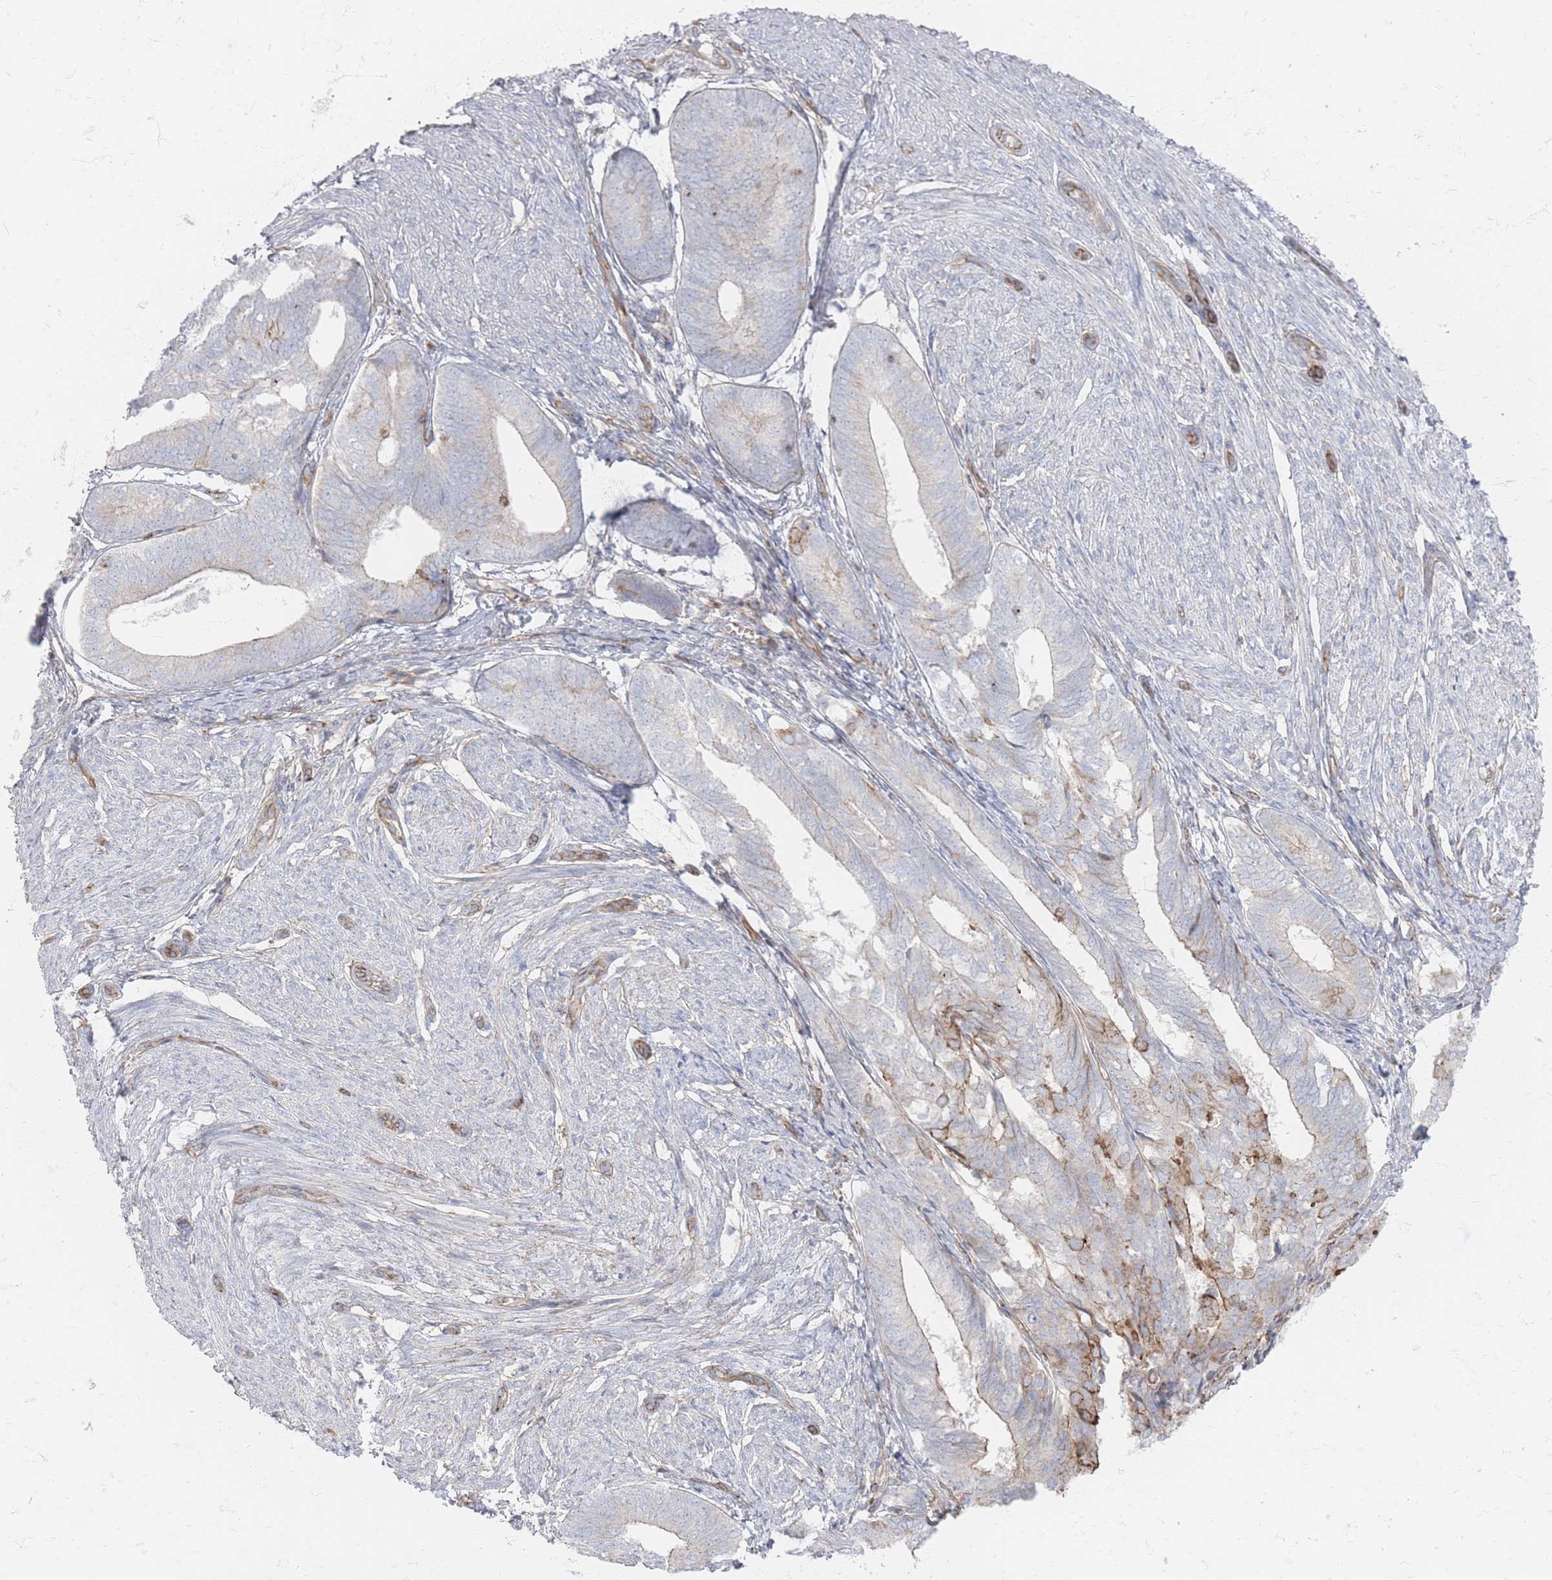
{"staining": {"intensity": "moderate", "quantity": "<25%", "location": "cytoplasmic/membranous"}, "tissue": "endometrial cancer", "cell_type": "Tumor cells", "image_type": "cancer", "snomed": [{"axis": "morphology", "description": "Adenocarcinoma, NOS"}, {"axis": "topography", "description": "Endometrium"}], "caption": "Moderate cytoplasmic/membranous positivity for a protein is appreciated in approximately <25% of tumor cells of endometrial adenocarcinoma using immunohistochemistry.", "gene": "GNB1", "patient": {"sex": "female", "age": 87}}